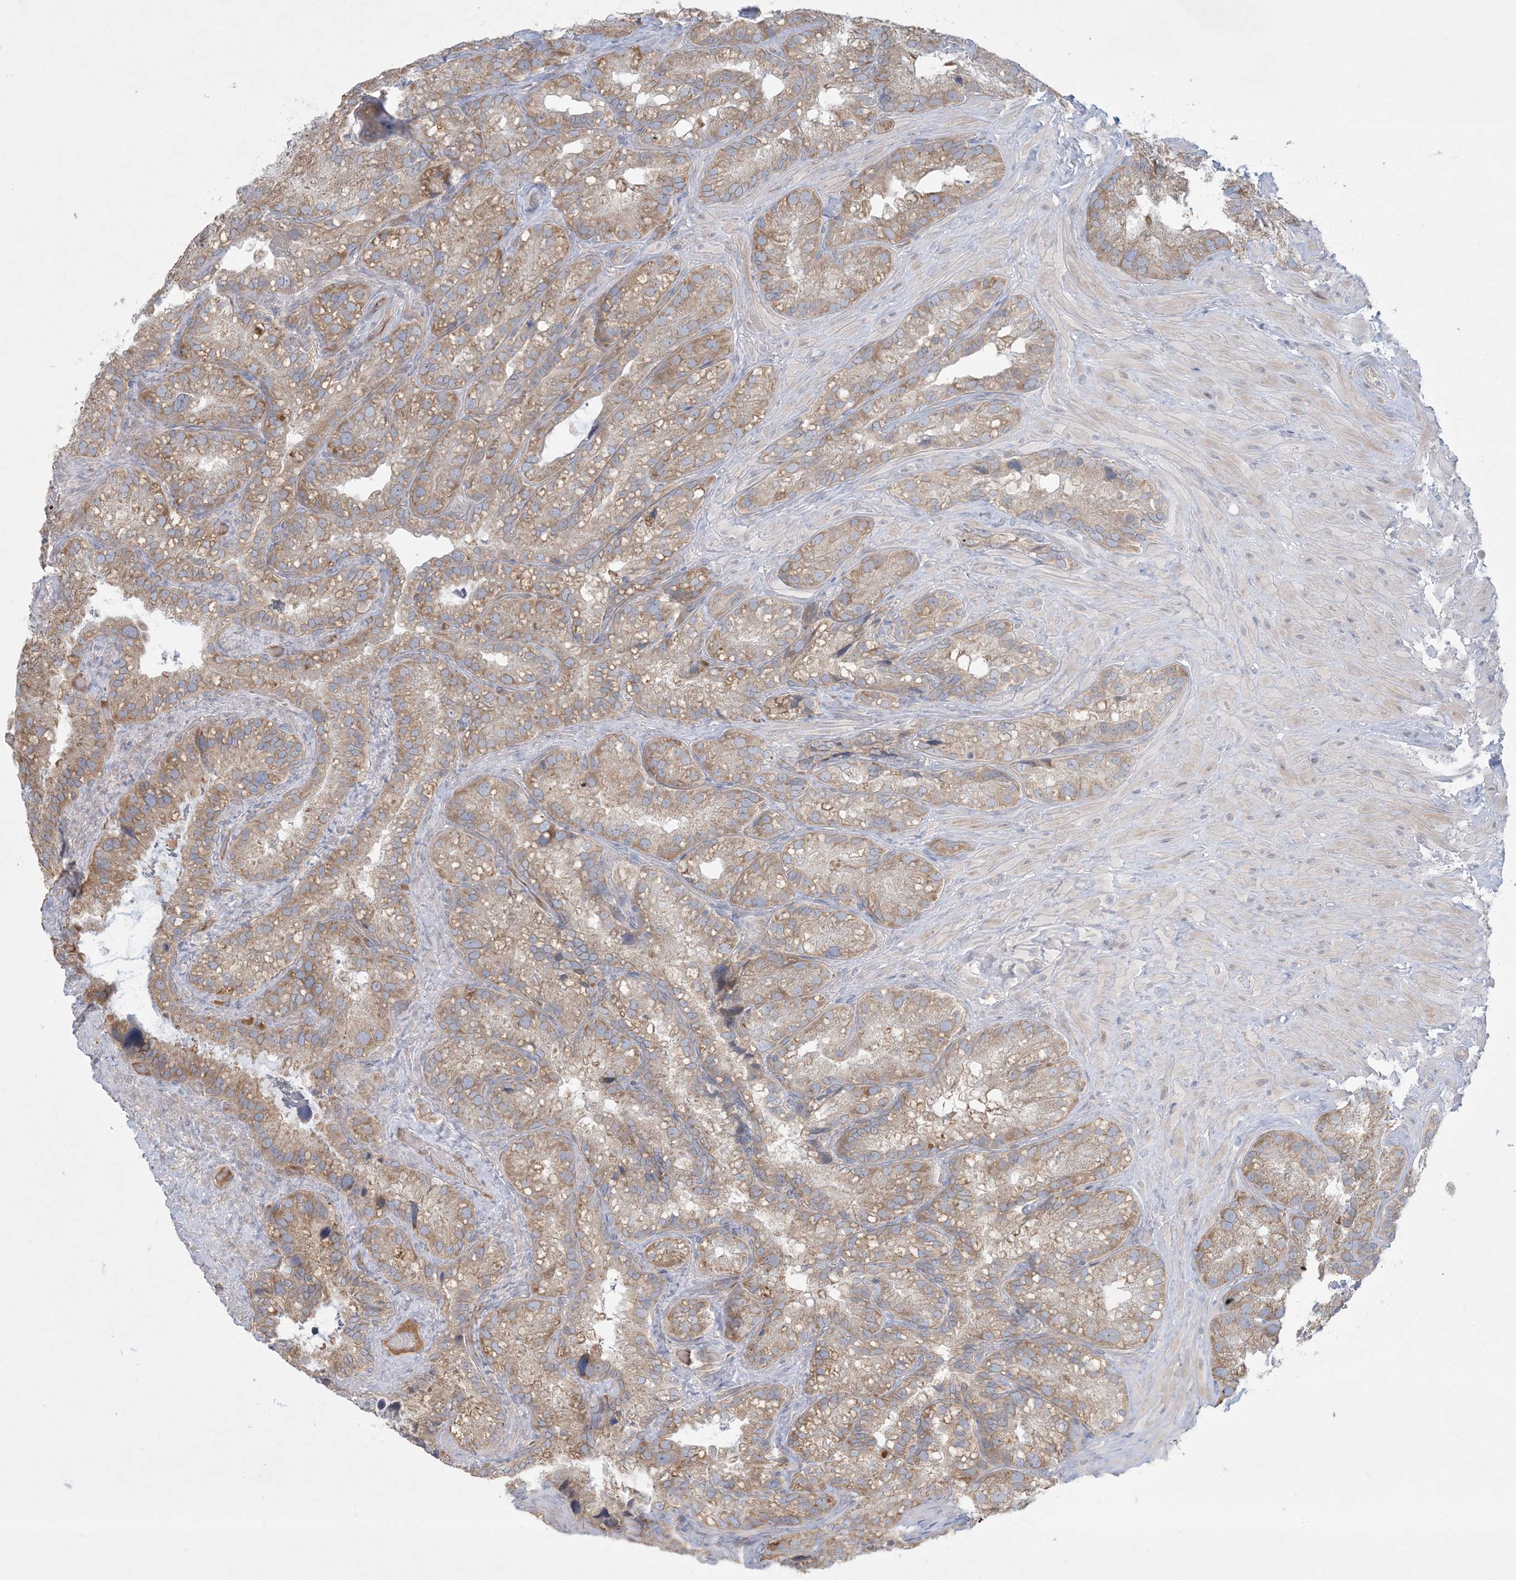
{"staining": {"intensity": "moderate", "quantity": ">75%", "location": "cytoplasmic/membranous"}, "tissue": "seminal vesicle", "cell_type": "Glandular cells", "image_type": "normal", "snomed": [{"axis": "morphology", "description": "Normal tissue, NOS"}, {"axis": "topography", "description": "Prostate"}, {"axis": "topography", "description": "Seminal veicle"}], "caption": "Immunohistochemistry photomicrograph of benign human seminal vesicle stained for a protein (brown), which shows medium levels of moderate cytoplasmic/membranous positivity in approximately >75% of glandular cells.", "gene": "MMGT1", "patient": {"sex": "male", "age": 68}}